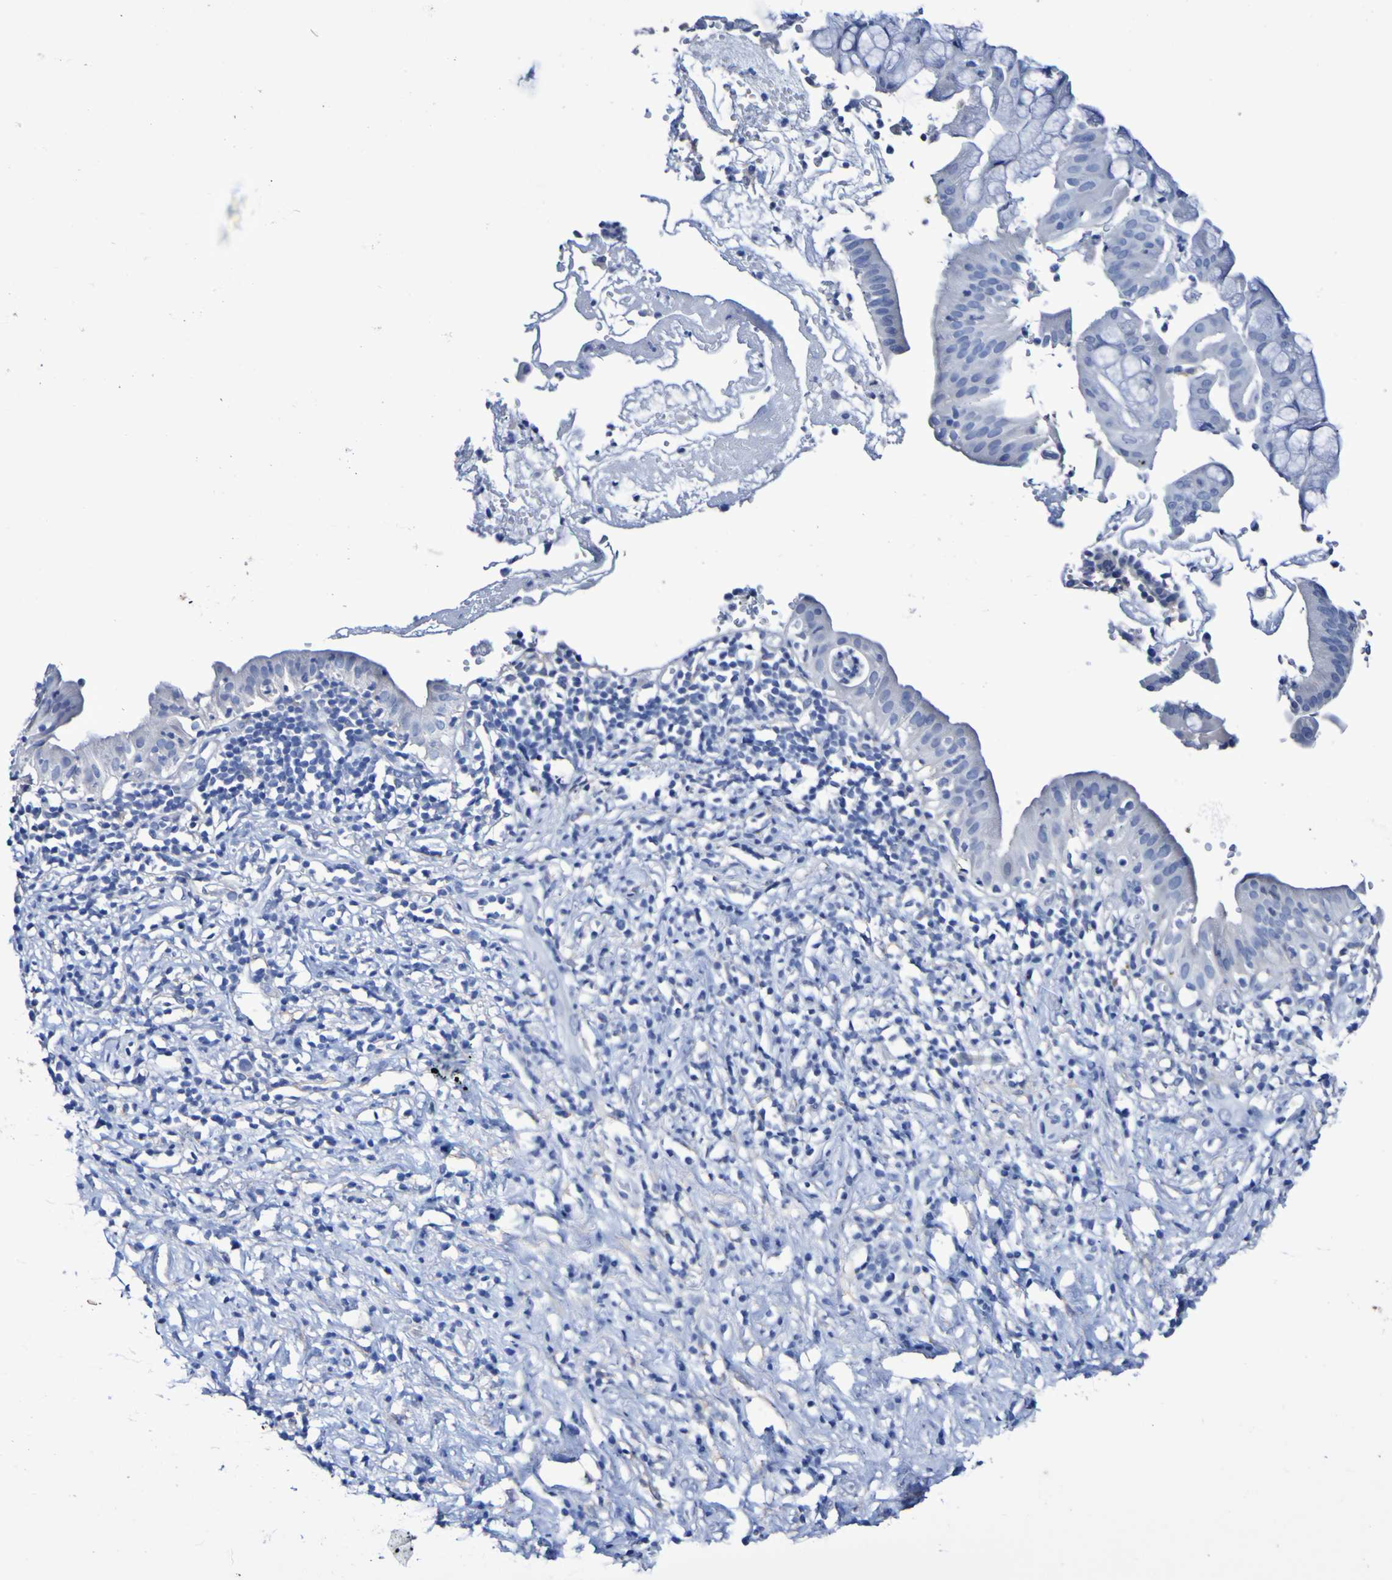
{"staining": {"intensity": "negative", "quantity": "none", "location": "none"}, "tissue": "pancreatic cancer", "cell_type": "Tumor cells", "image_type": "cancer", "snomed": [{"axis": "morphology", "description": "Adenocarcinoma, NOS"}, {"axis": "morphology", "description": "Adenocarcinoma, metastatic, NOS"}, {"axis": "topography", "description": "Lymph node"}, {"axis": "topography", "description": "Pancreas"}, {"axis": "topography", "description": "Duodenum"}], "caption": "Tumor cells are negative for protein expression in human pancreatic metastatic adenocarcinoma.", "gene": "SGCB", "patient": {"sex": "female", "age": 64}}